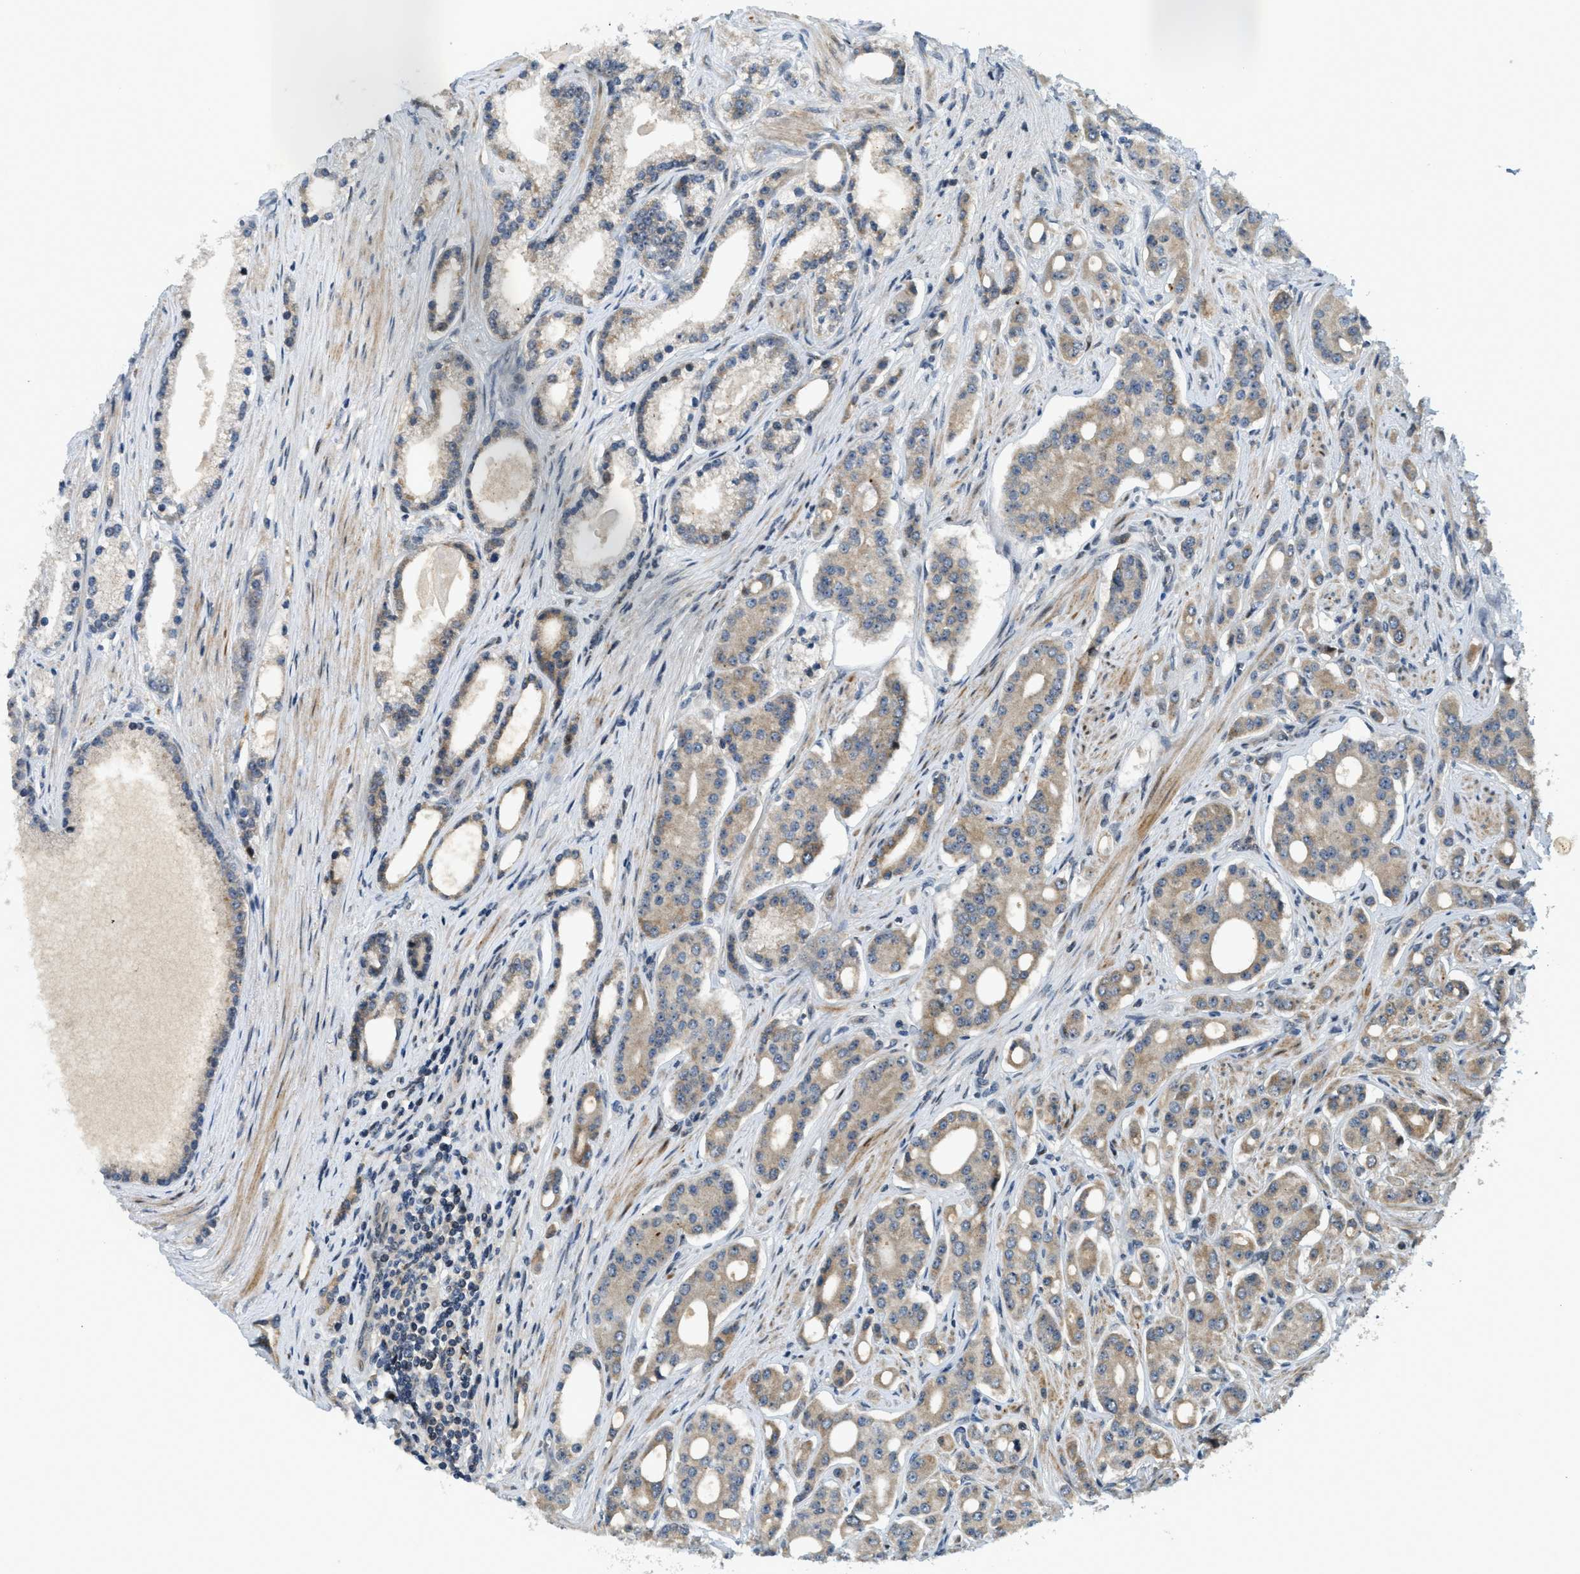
{"staining": {"intensity": "weak", "quantity": ">75%", "location": "cytoplasmic/membranous,nuclear"}, "tissue": "prostate cancer", "cell_type": "Tumor cells", "image_type": "cancer", "snomed": [{"axis": "morphology", "description": "Adenocarcinoma, High grade"}, {"axis": "topography", "description": "Prostate"}], "caption": "Protein analysis of prostate cancer (adenocarcinoma (high-grade)) tissue exhibits weak cytoplasmic/membranous and nuclear staining in approximately >75% of tumor cells.", "gene": "TRAPPC14", "patient": {"sex": "male", "age": 71}}